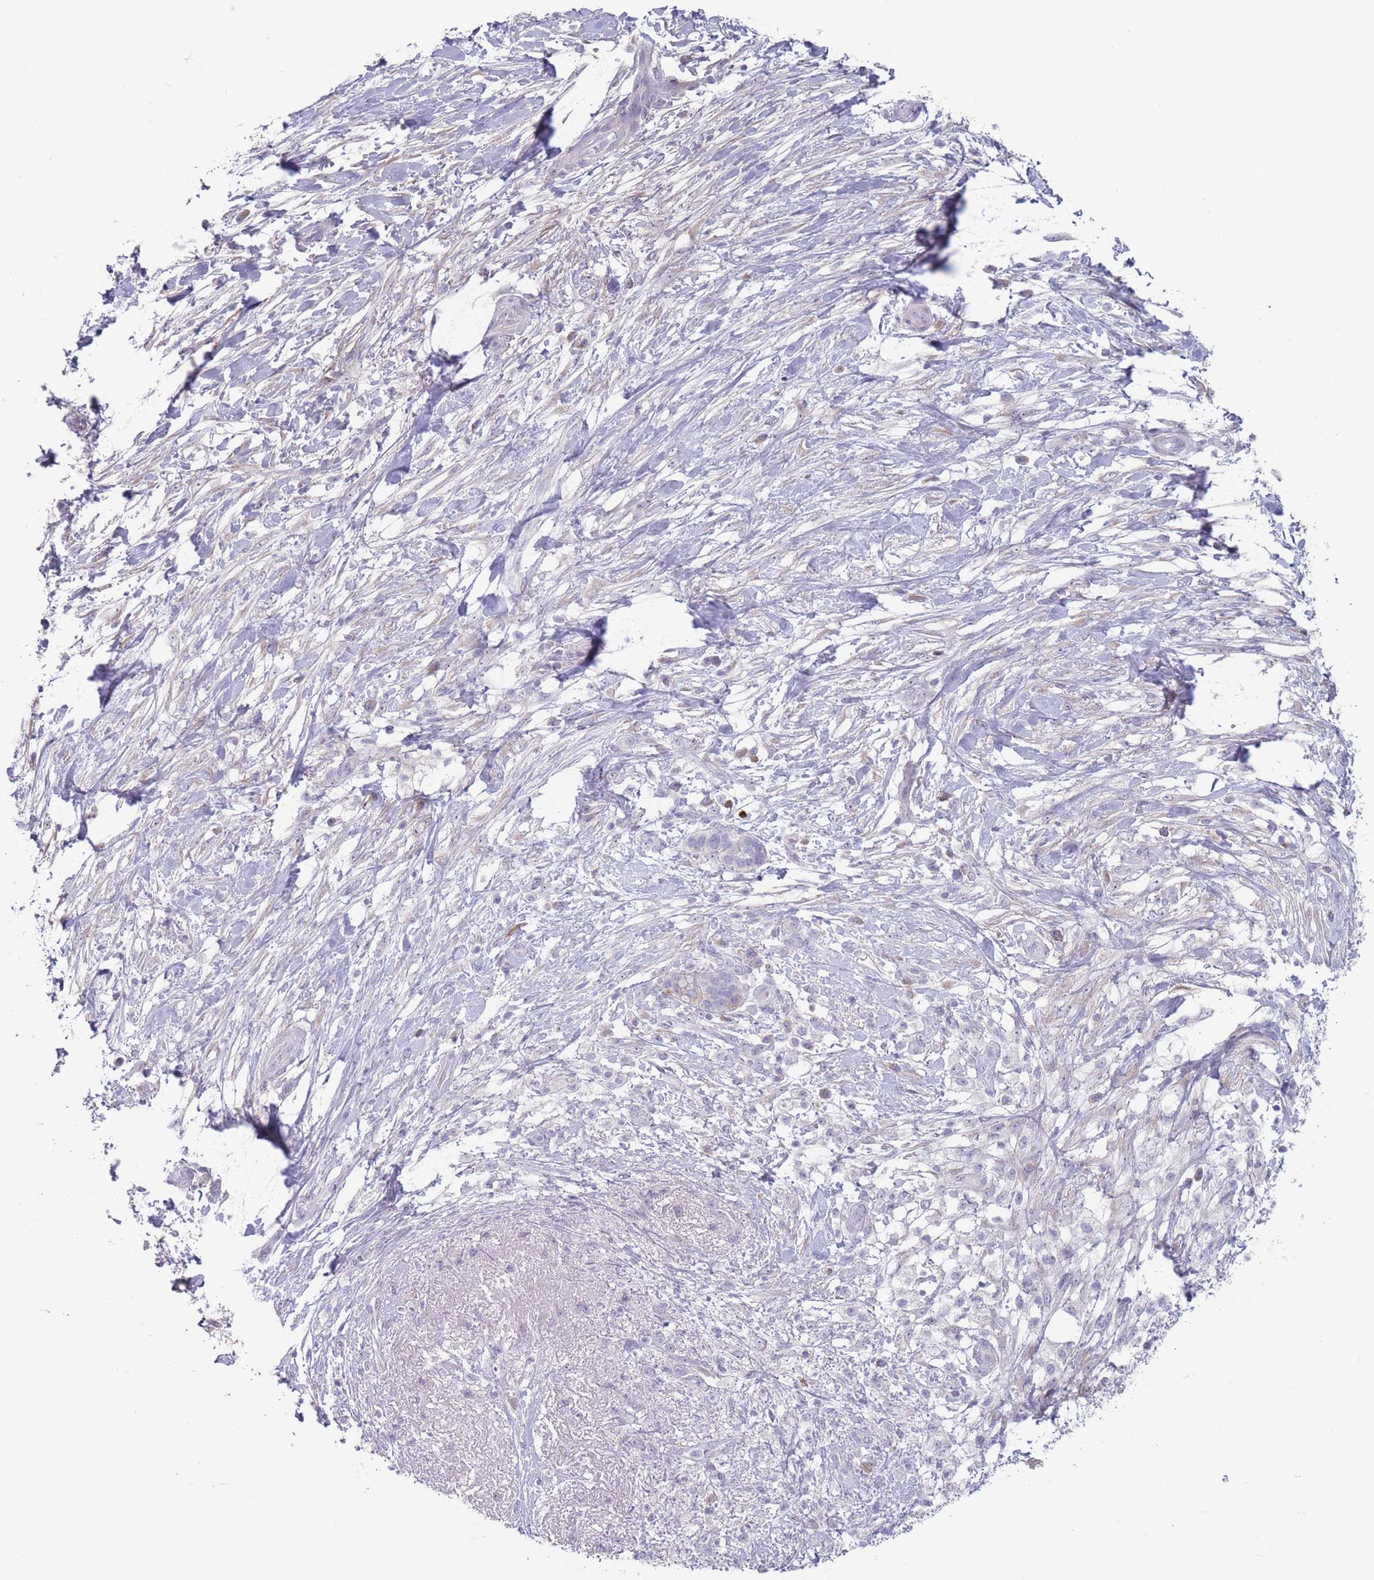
{"staining": {"intensity": "negative", "quantity": "none", "location": "none"}, "tissue": "pancreatic cancer", "cell_type": "Tumor cells", "image_type": "cancer", "snomed": [{"axis": "morphology", "description": "Adenocarcinoma, NOS"}, {"axis": "topography", "description": "Pancreas"}], "caption": "Tumor cells show no significant protein staining in pancreatic cancer.", "gene": "PAIP2B", "patient": {"sex": "female", "age": 72}}